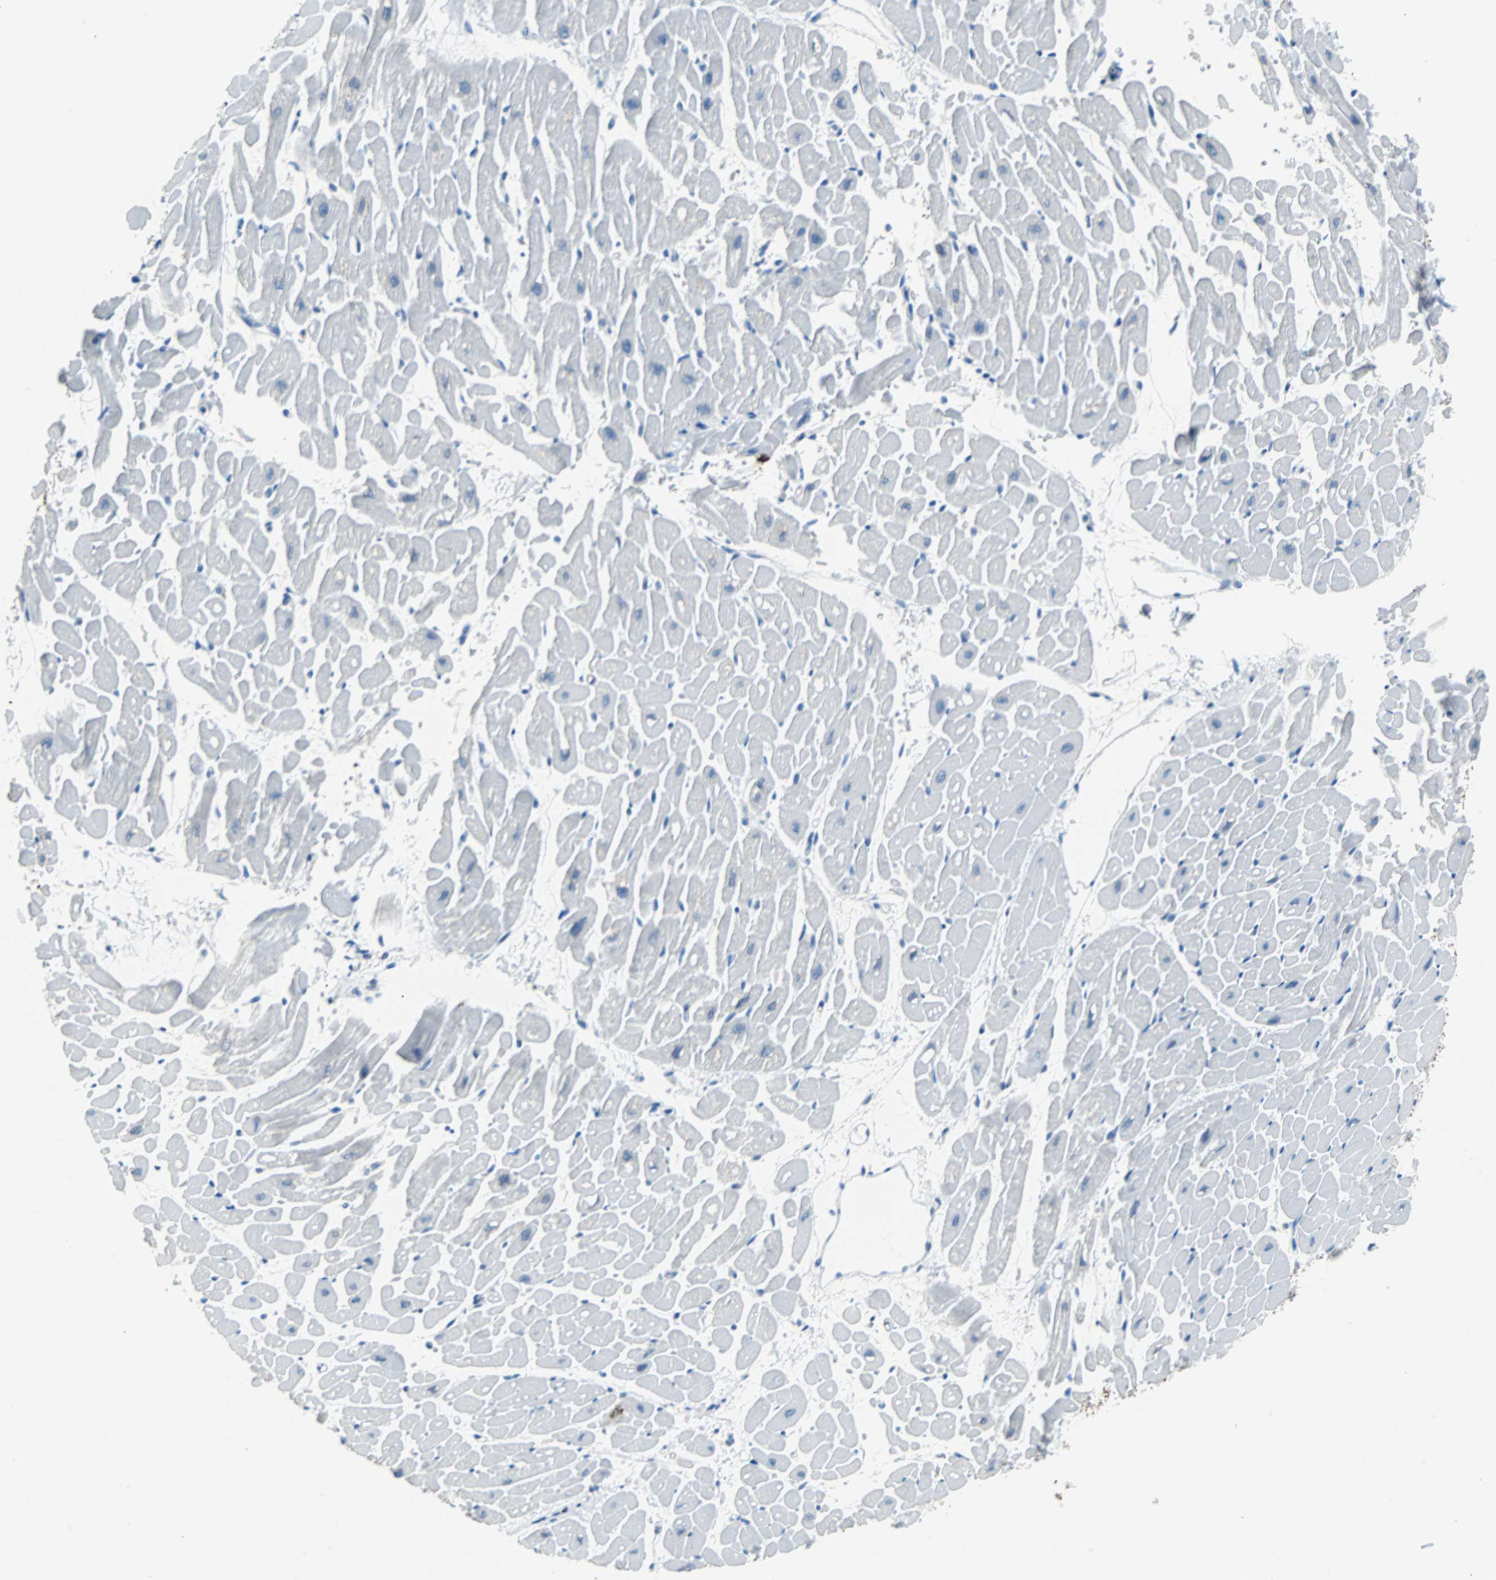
{"staining": {"intensity": "negative", "quantity": "none", "location": "none"}, "tissue": "heart muscle", "cell_type": "Cardiomyocytes", "image_type": "normal", "snomed": [{"axis": "morphology", "description": "Normal tissue, NOS"}, {"axis": "topography", "description": "Heart"}], "caption": "Cardiomyocytes are negative for brown protein staining in unremarkable heart muscle. The staining is performed using DAB brown chromogen with nuclei counter-stained in using hematoxylin.", "gene": "KRT7", "patient": {"sex": "male", "age": 45}}